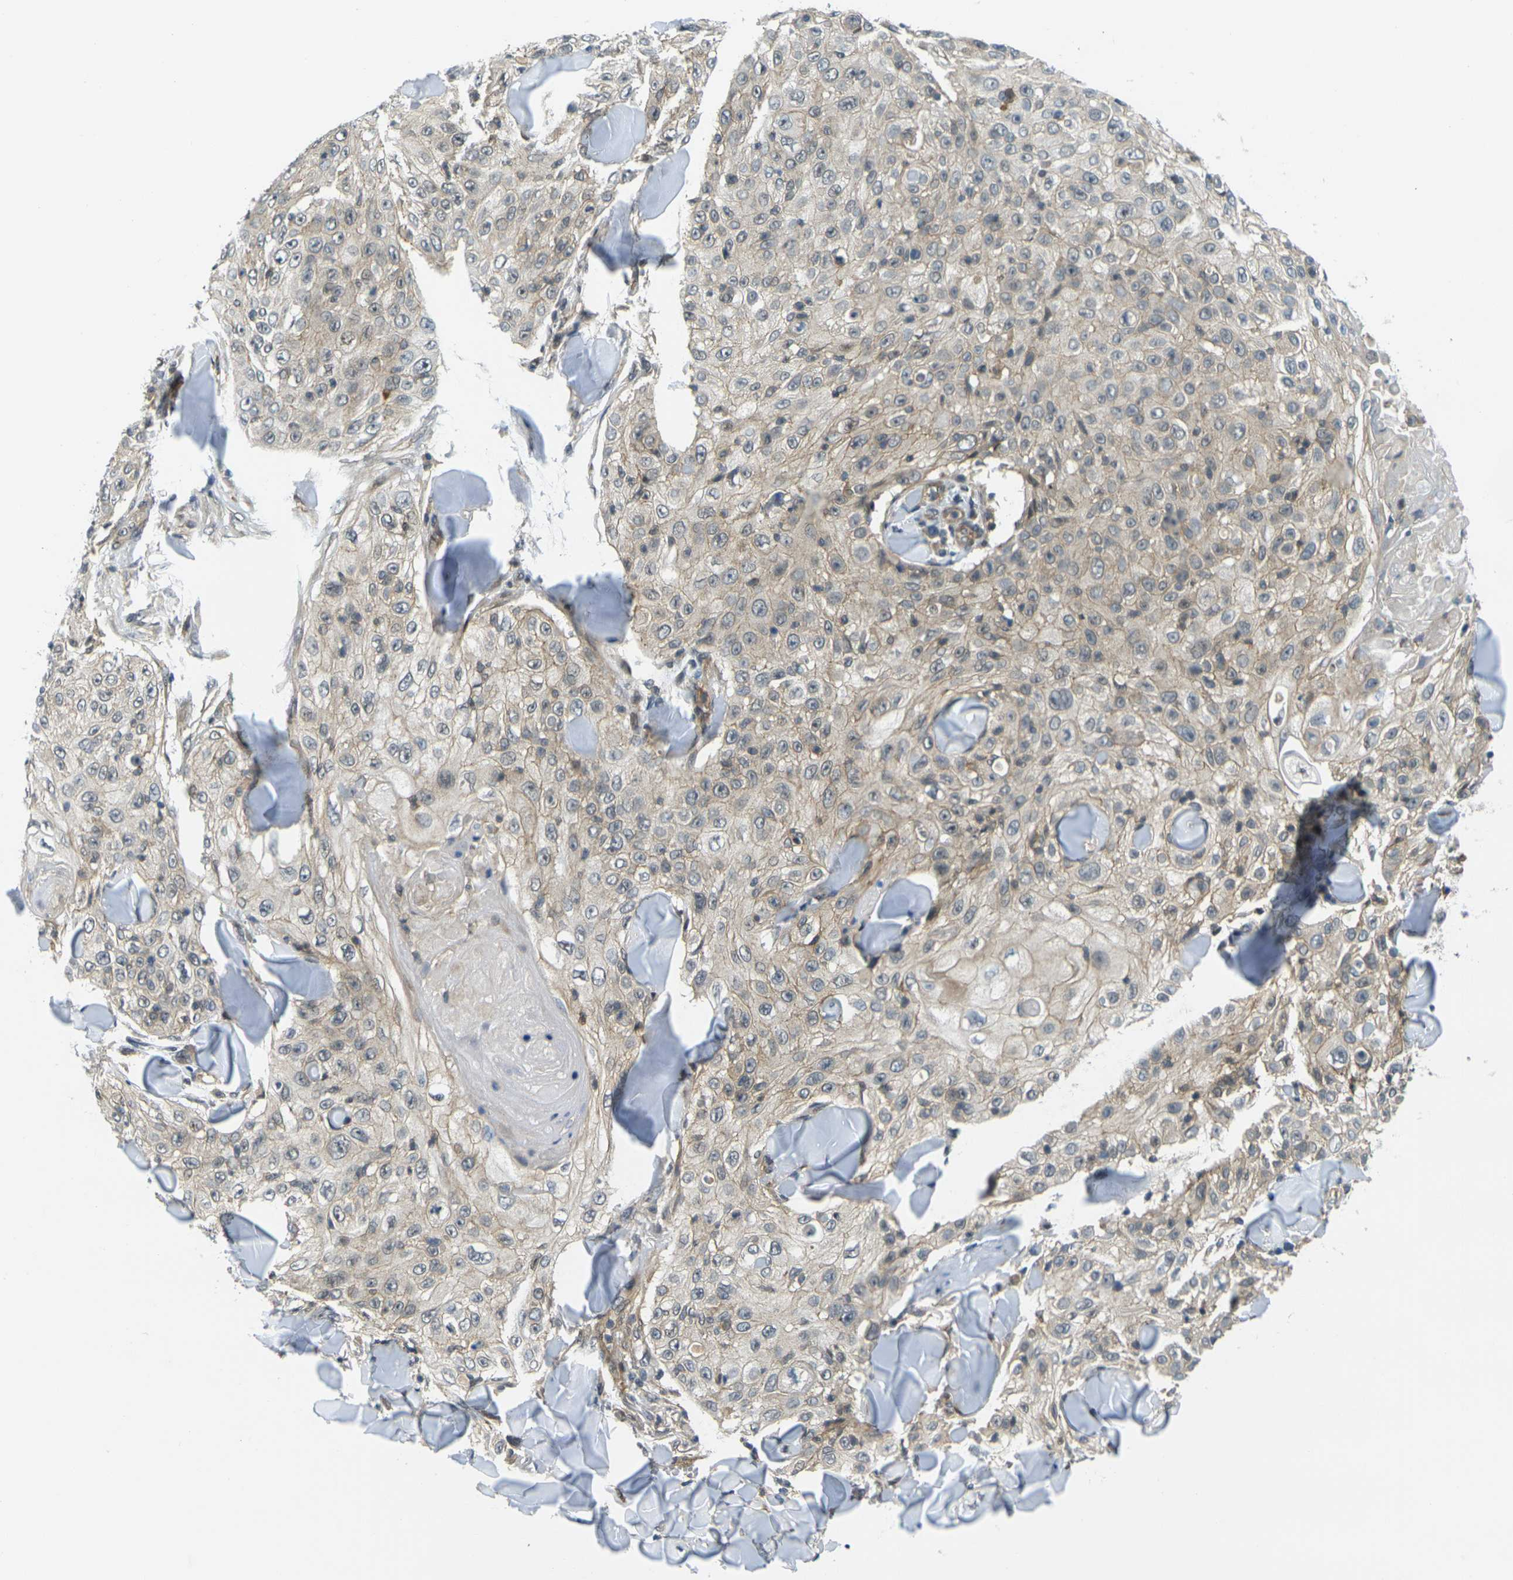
{"staining": {"intensity": "weak", "quantity": "25%-75%", "location": "cytoplasmic/membranous"}, "tissue": "skin cancer", "cell_type": "Tumor cells", "image_type": "cancer", "snomed": [{"axis": "morphology", "description": "Squamous cell carcinoma, NOS"}, {"axis": "topography", "description": "Skin"}], "caption": "About 25%-75% of tumor cells in human squamous cell carcinoma (skin) reveal weak cytoplasmic/membranous protein staining as visualized by brown immunohistochemical staining.", "gene": "KCTD10", "patient": {"sex": "male", "age": 86}}